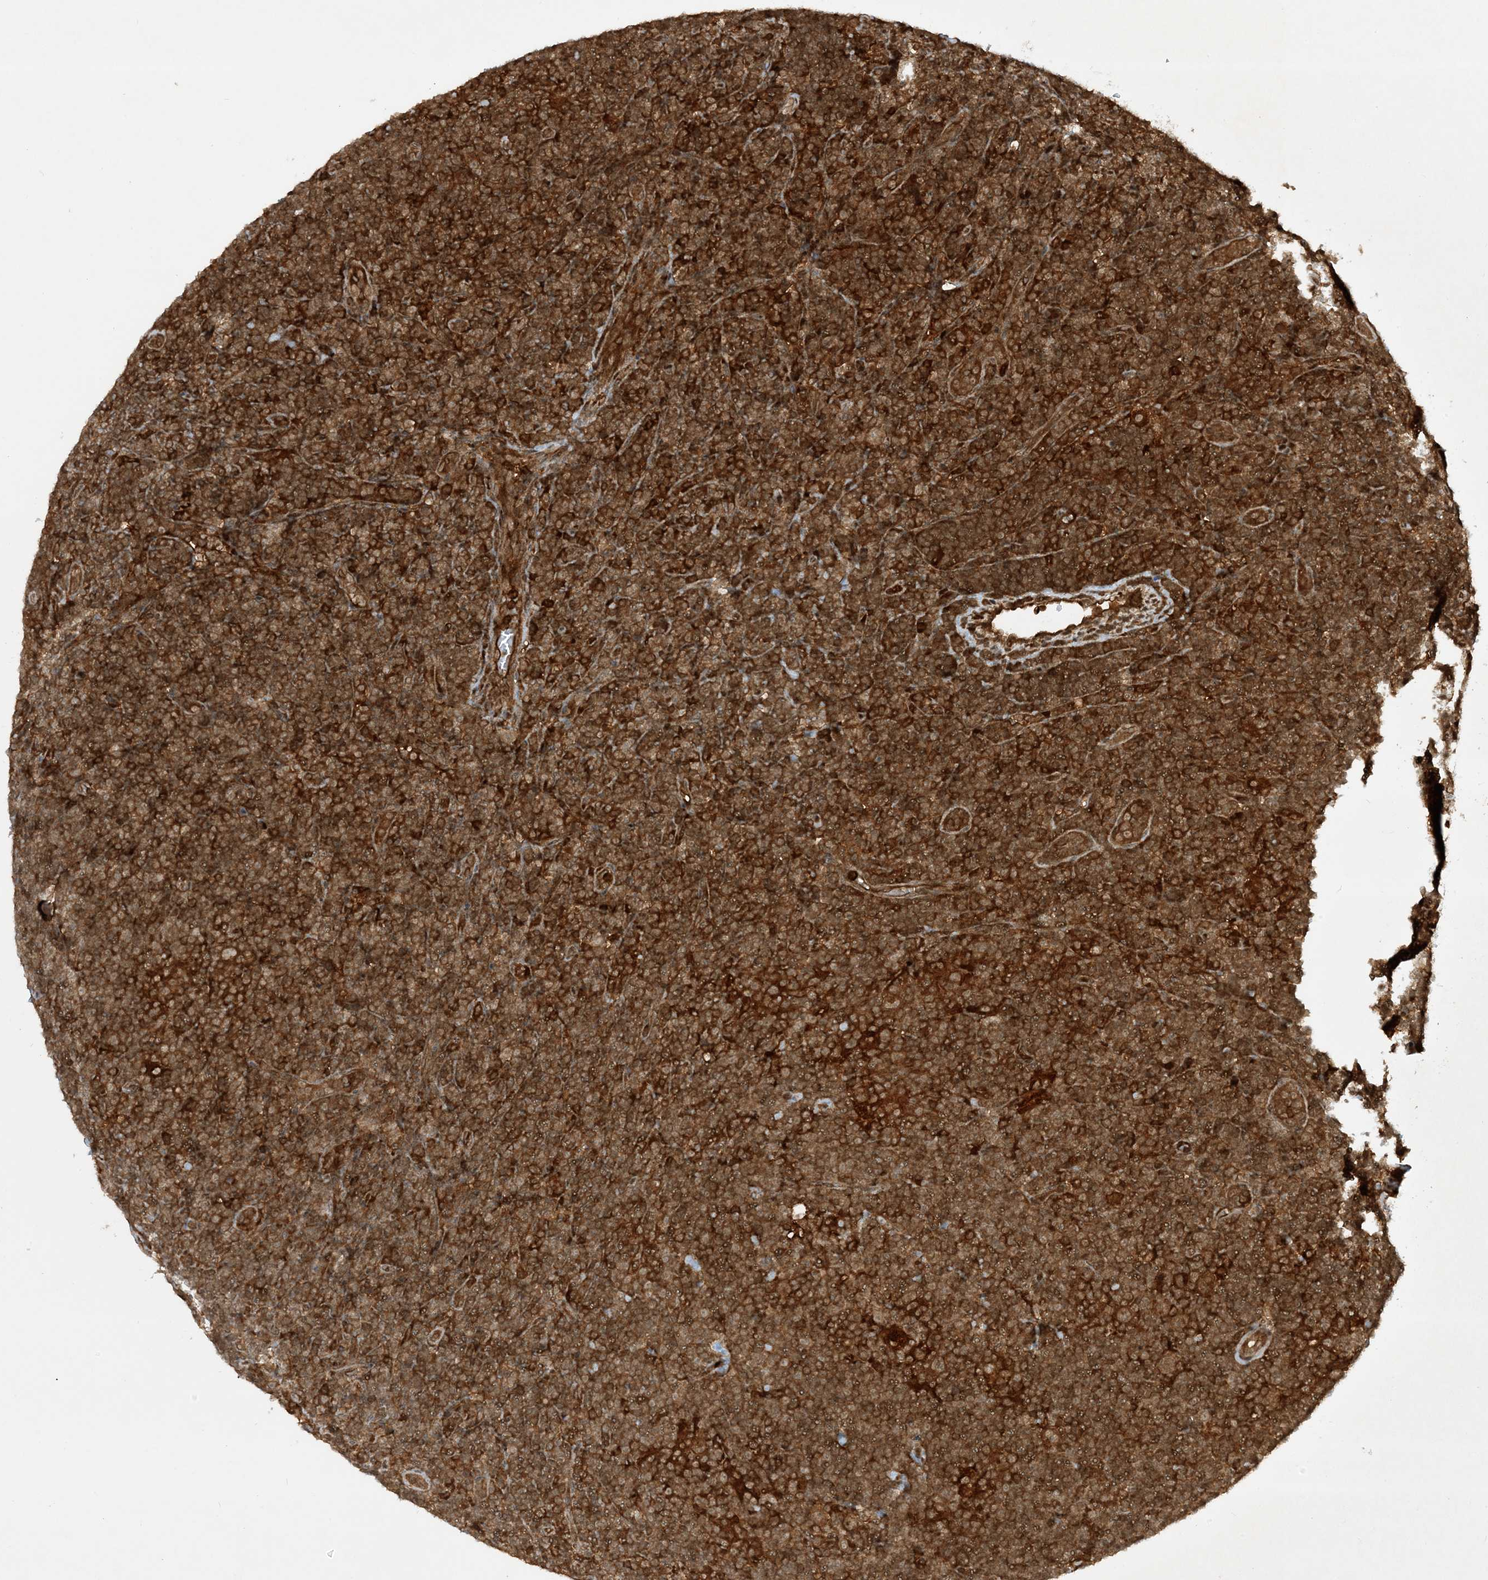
{"staining": {"intensity": "moderate", "quantity": ">75%", "location": "cytoplasmic/membranous"}, "tissue": "lymphoma", "cell_type": "Tumor cells", "image_type": "cancer", "snomed": [{"axis": "morphology", "description": "Hodgkin's disease, NOS"}, {"axis": "topography", "description": "Lymph node"}], "caption": "Brown immunohistochemical staining in lymphoma reveals moderate cytoplasmic/membranous staining in about >75% of tumor cells.", "gene": "CERT1", "patient": {"sex": "female", "age": 57}}